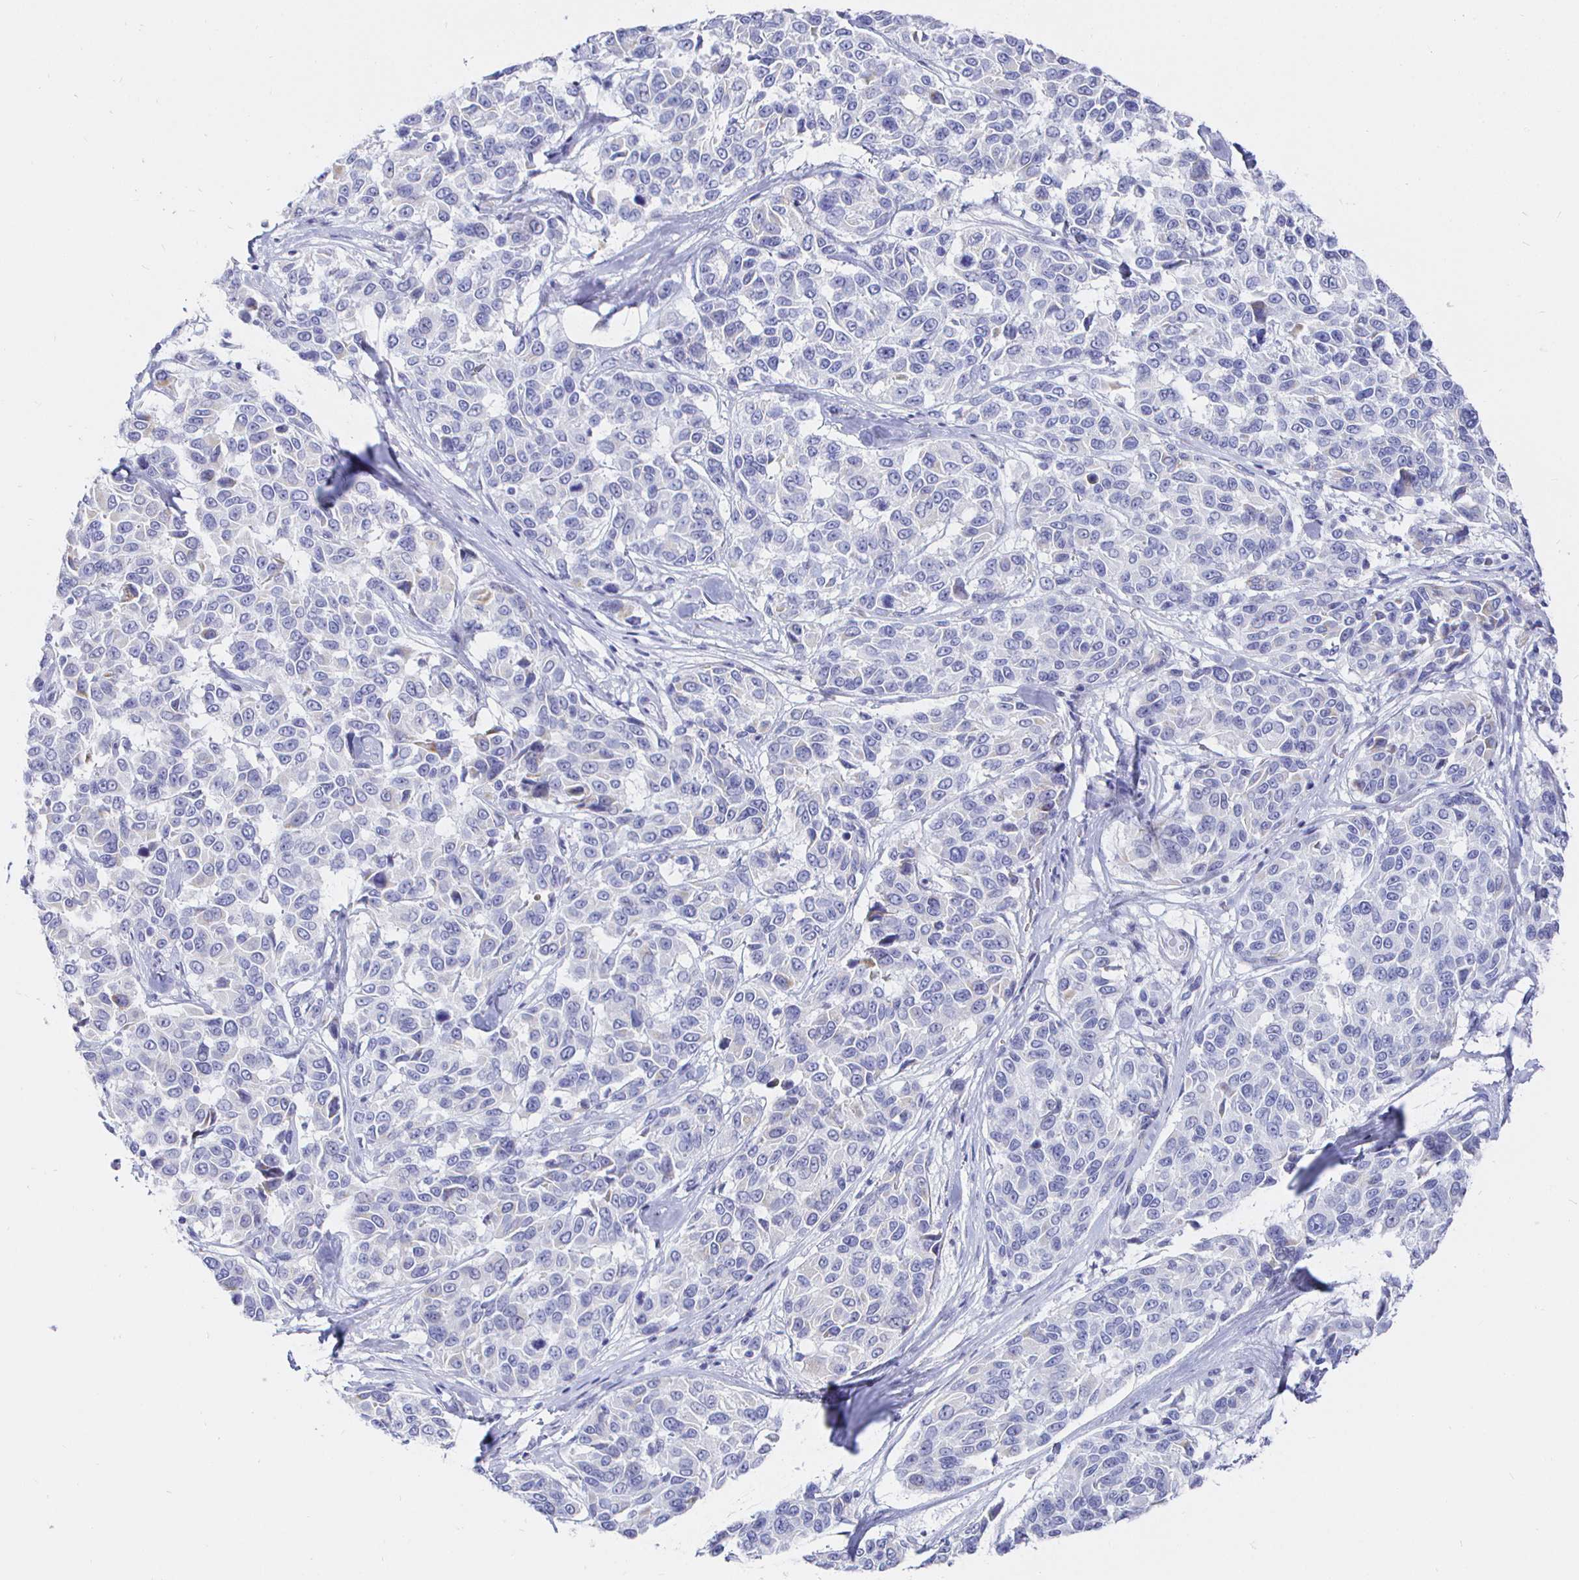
{"staining": {"intensity": "negative", "quantity": "none", "location": "none"}, "tissue": "melanoma", "cell_type": "Tumor cells", "image_type": "cancer", "snomed": [{"axis": "morphology", "description": "Malignant melanoma, NOS"}, {"axis": "topography", "description": "Skin"}], "caption": "Immunohistochemistry (IHC) of human melanoma displays no positivity in tumor cells.", "gene": "CR2", "patient": {"sex": "female", "age": 66}}